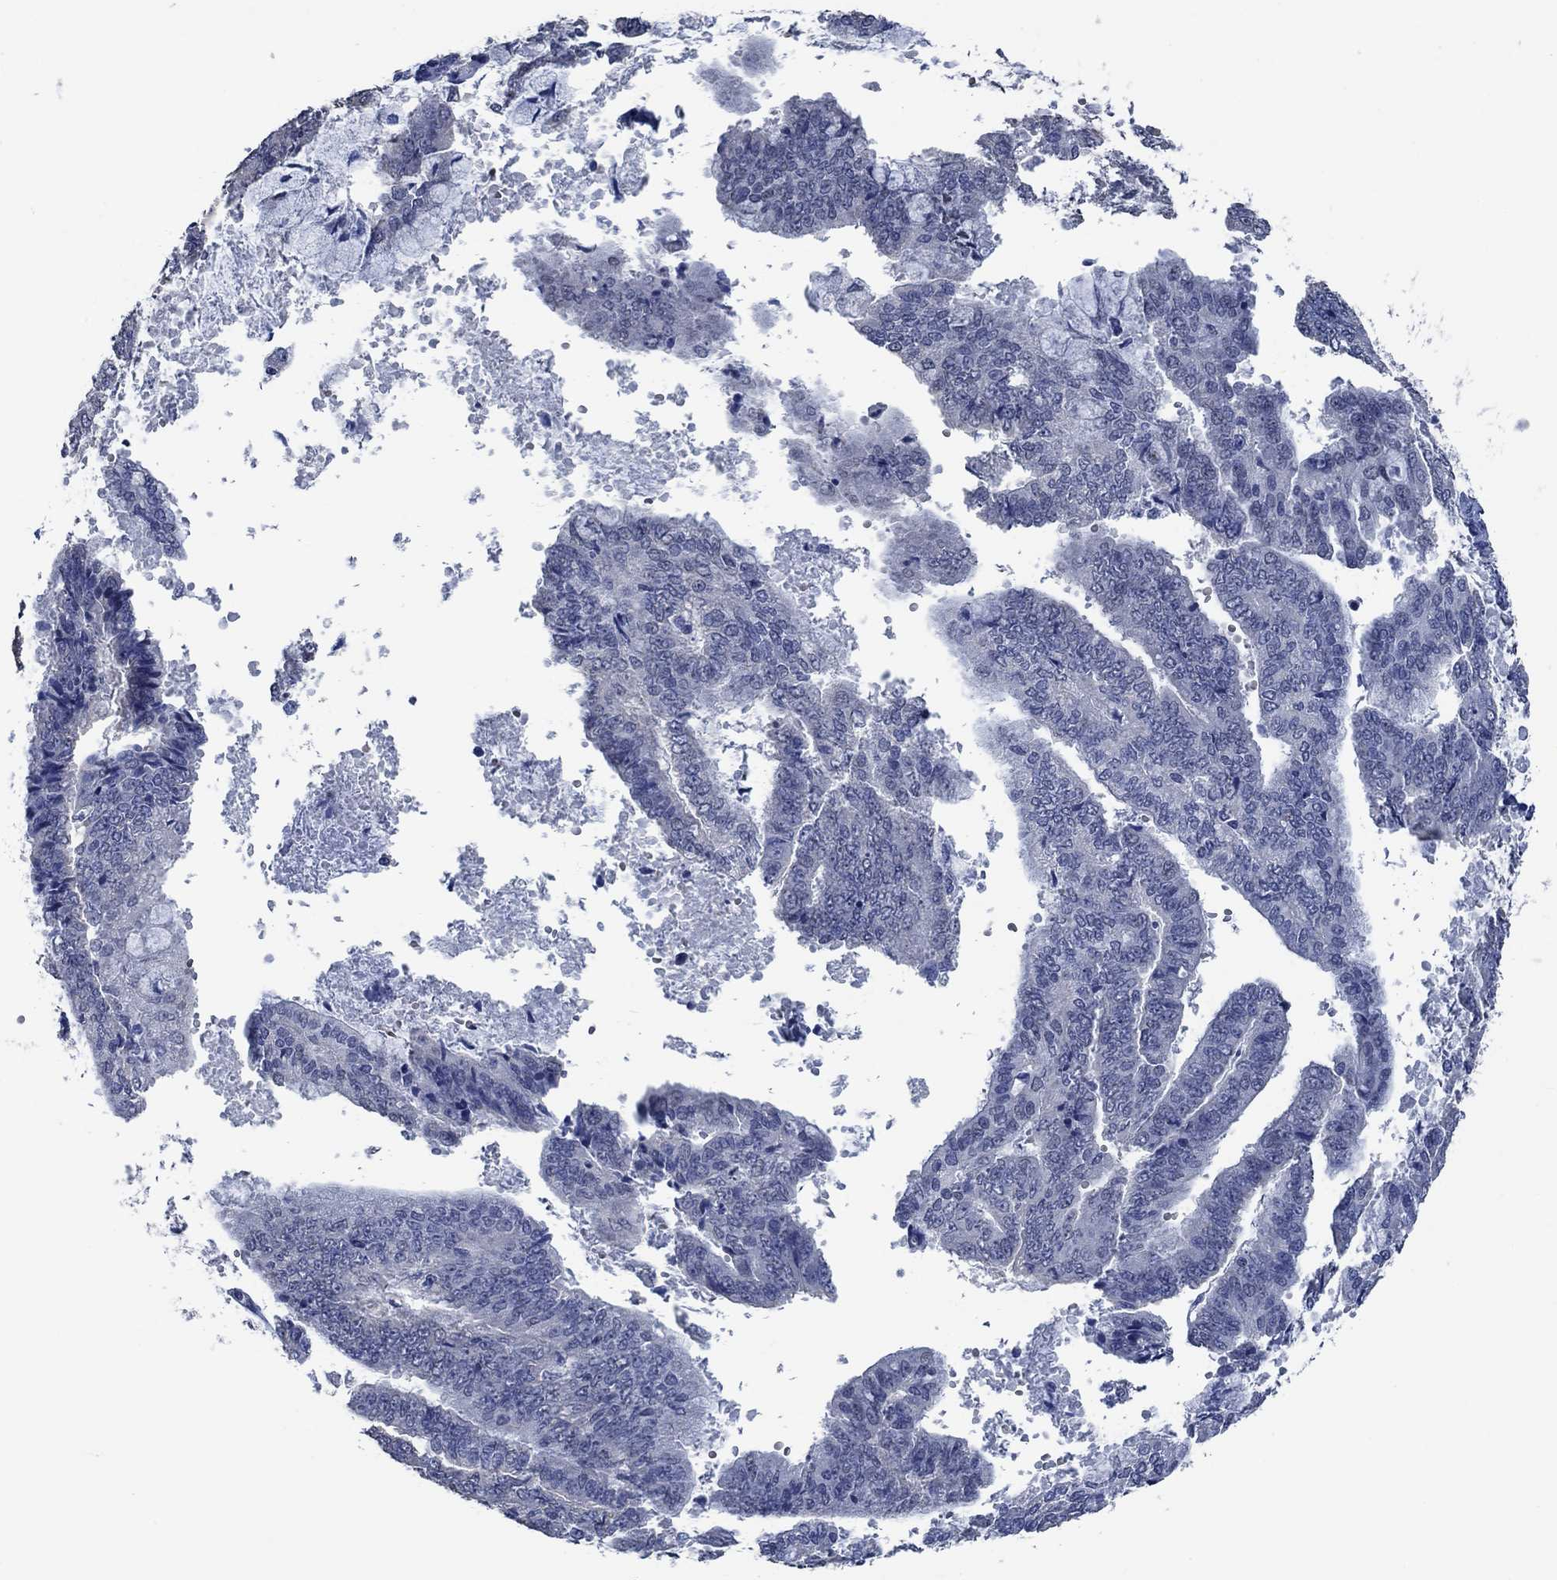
{"staining": {"intensity": "negative", "quantity": "none", "location": "none"}, "tissue": "endometrial cancer", "cell_type": "Tumor cells", "image_type": "cancer", "snomed": [{"axis": "morphology", "description": "Adenocarcinoma, NOS"}, {"axis": "topography", "description": "Endometrium"}], "caption": "The photomicrograph shows no staining of tumor cells in endometrial cancer (adenocarcinoma). The staining was performed using DAB to visualize the protein expression in brown, while the nuclei were stained in blue with hematoxylin (Magnification: 20x).", "gene": "OBSCN", "patient": {"sex": "female", "age": 63}}